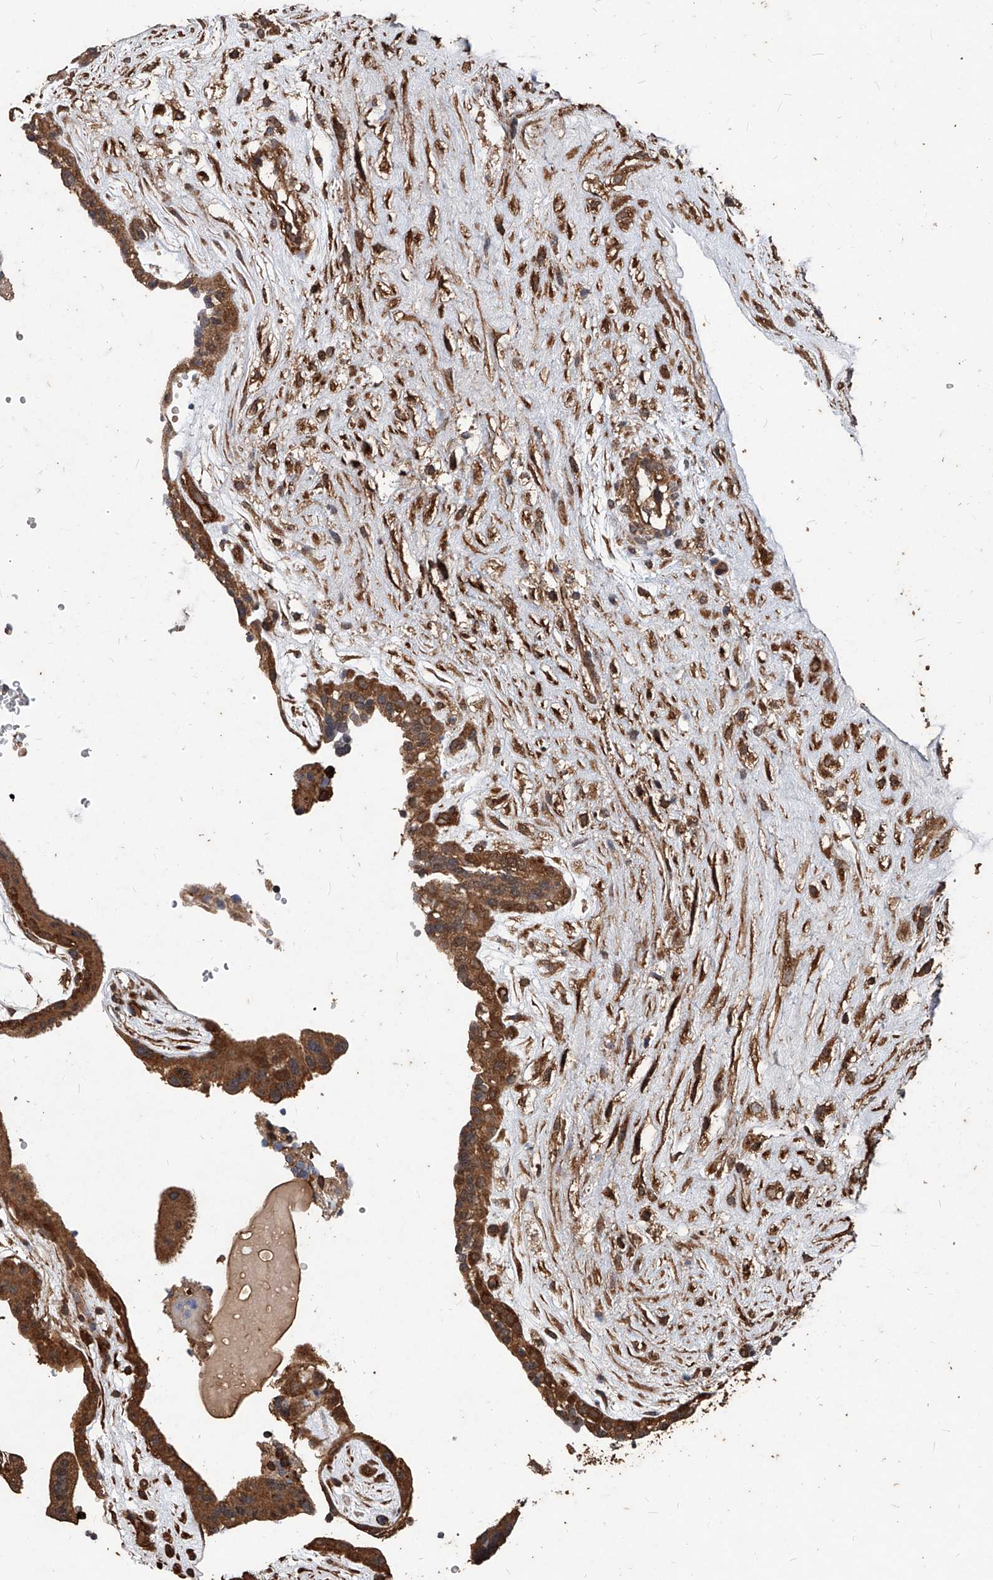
{"staining": {"intensity": "moderate", "quantity": ">75%", "location": "cytoplasmic/membranous"}, "tissue": "placenta", "cell_type": "Trophoblastic cells", "image_type": "normal", "snomed": [{"axis": "morphology", "description": "Normal tissue, NOS"}, {"axis": "topography", "description": "Placenta"}], "caption": "This photomicrograph displays immunohistochemistry staining of unremarkable human placenta, with medium moderate cytoplasmic/membranous staining in approximately >75% of trophoblastic cells.", "gene": "UCP2", "patient": {"sex": "female", "age": 18}}